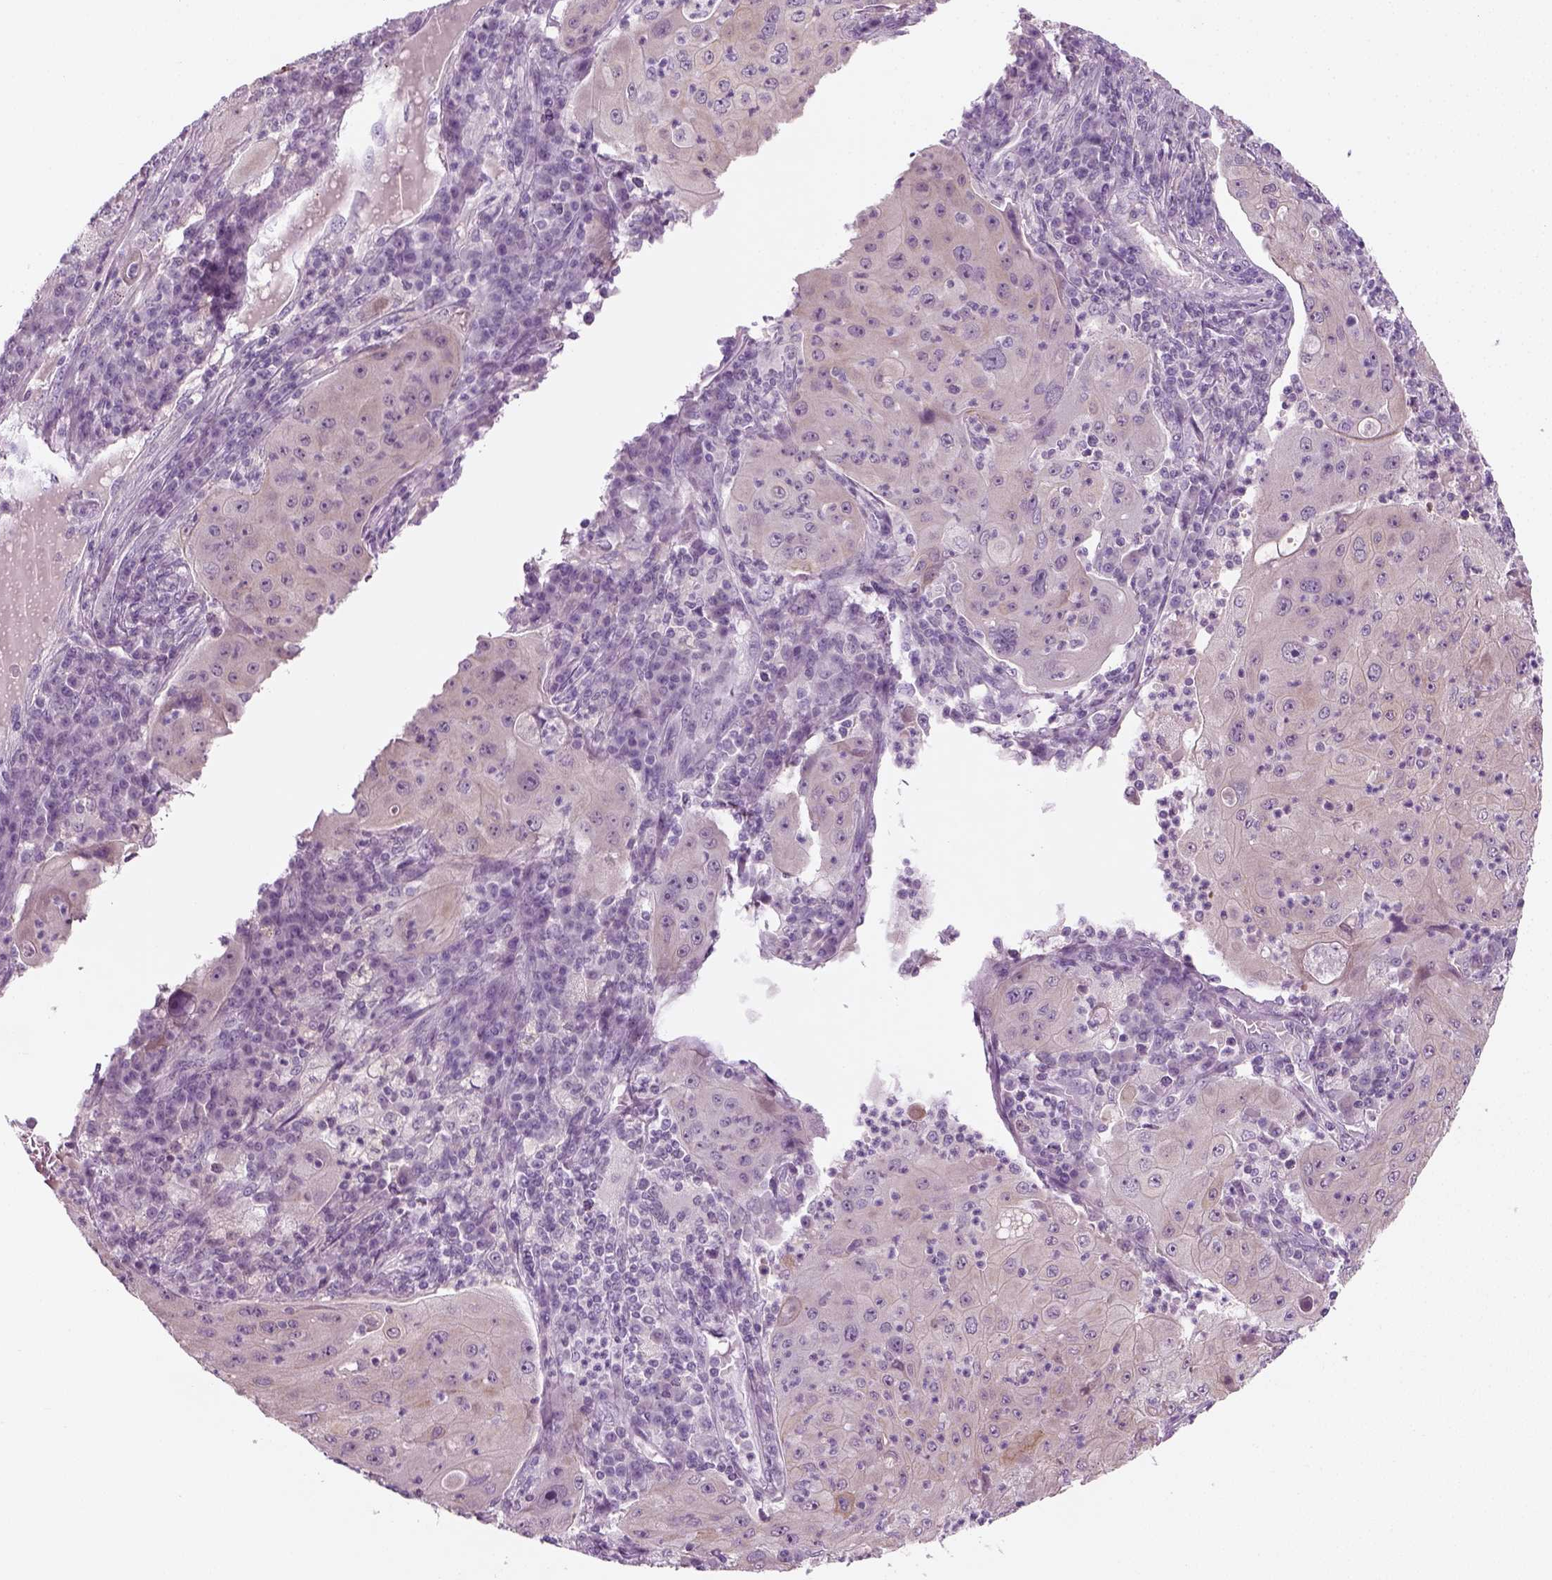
{"staining": {"intensity": "negative", "quantity": "none", "location": "none"}, "tissue": "lung cancer", "cell_type": "Tumor cells", "image_type": "cancer", "snomed": [{"axis": "morphology", "description": "Squamous cell carcinoma, NOS"}, {"axis": "topography", "description": "Lung"}], "caption": "A high-resolution photomicrograph shows immunohistochemistry staining of lung cancer, which shows no significant staining in tumor cells.", "gene": "KRT75", "patient": {"sex": "female", "age": 59}}